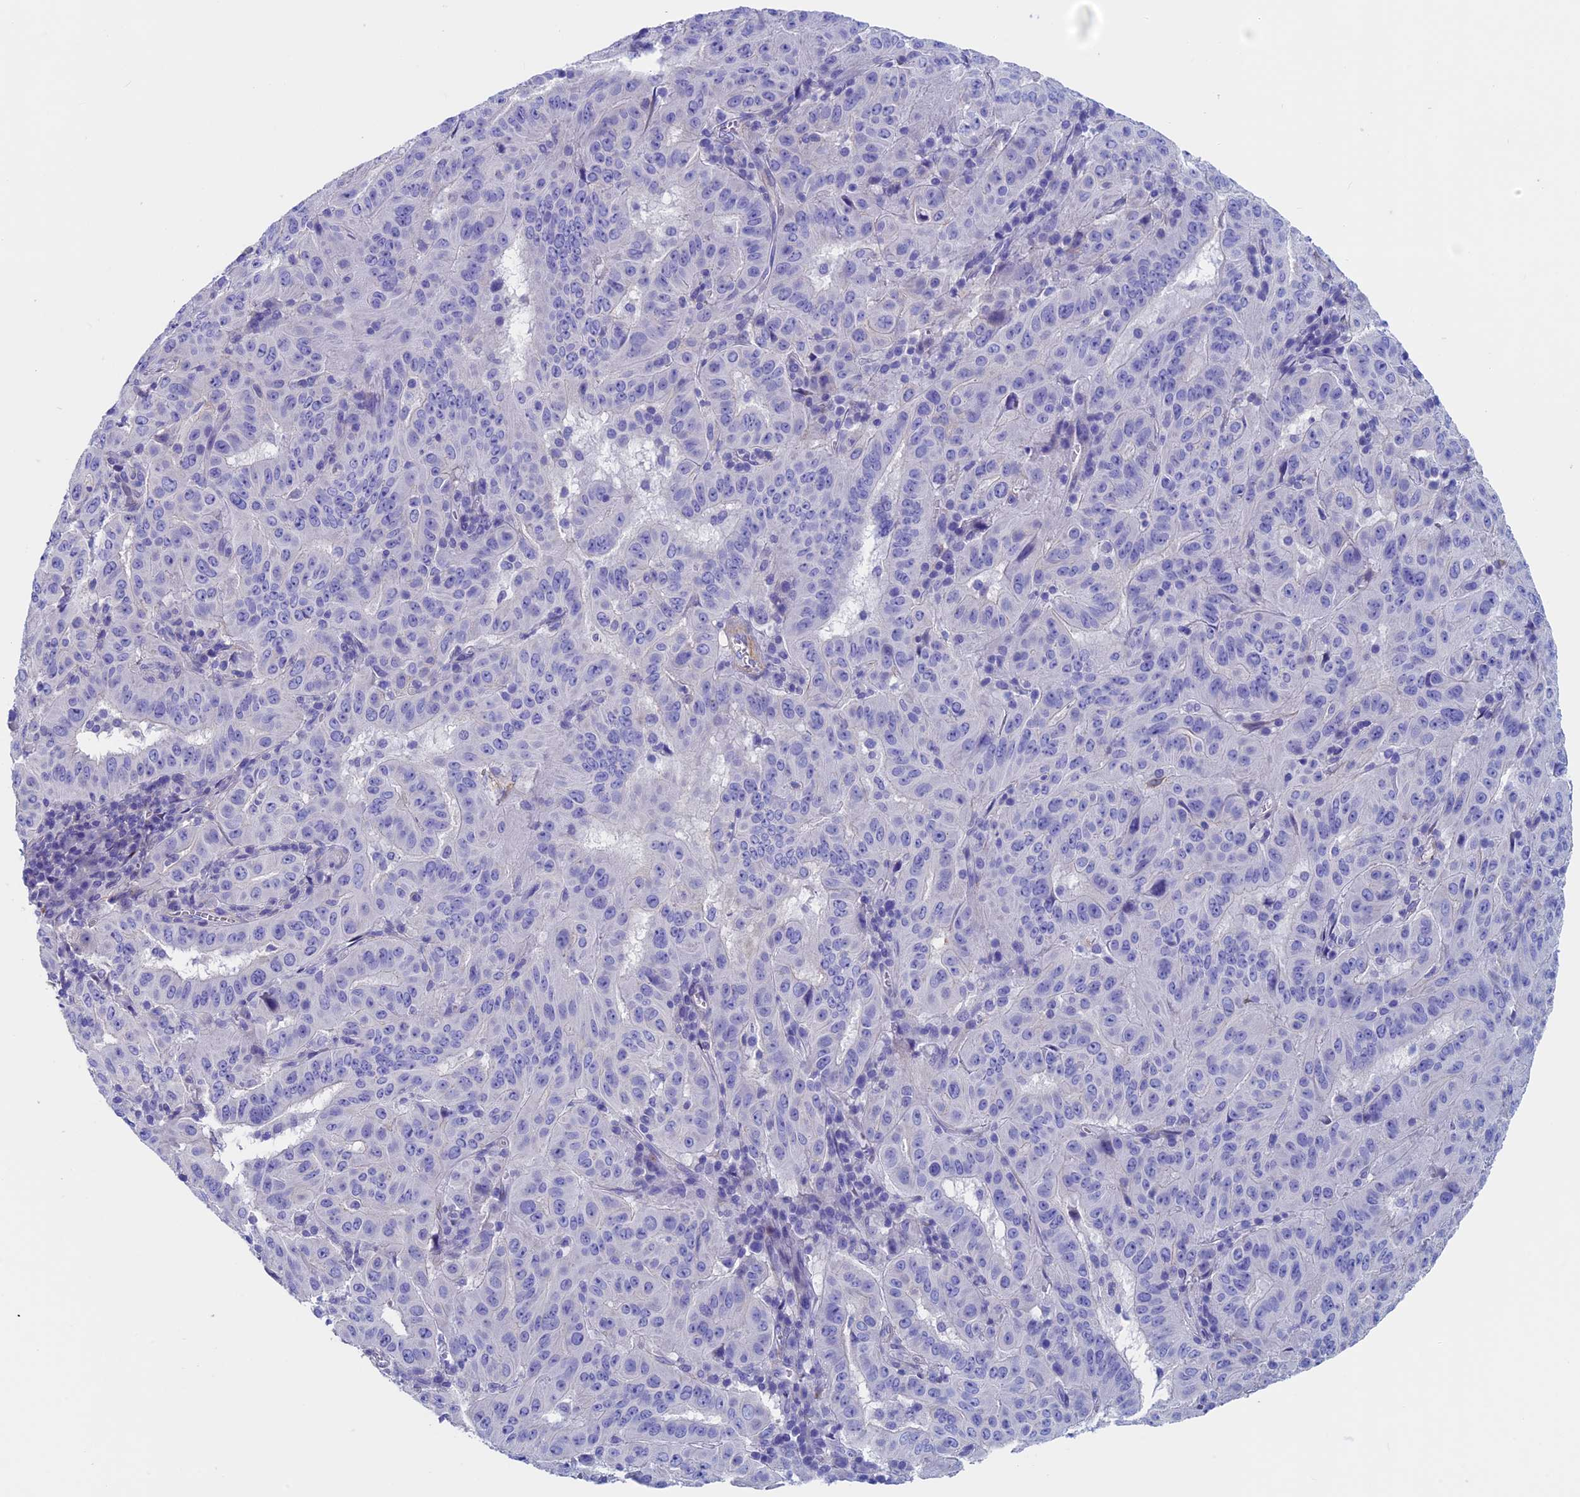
{"staining": {"intensity": "negative", "quantity": "none", "location": "none"}, "tissue": "pancreatic cancer", "cell_type": "Tumor cells", "image_type": "cancer", "snomed": [{"axis": "morphology", "description": "Adenocarcinoma, NOS"}, {"axis": "topography", "description": "Pancreas"}], "caption": "An image of human pancreatic cancer is negative for staining in tumor cells.", "gene": "ADH7", "patient": {"sex": "male", "age": 63}}